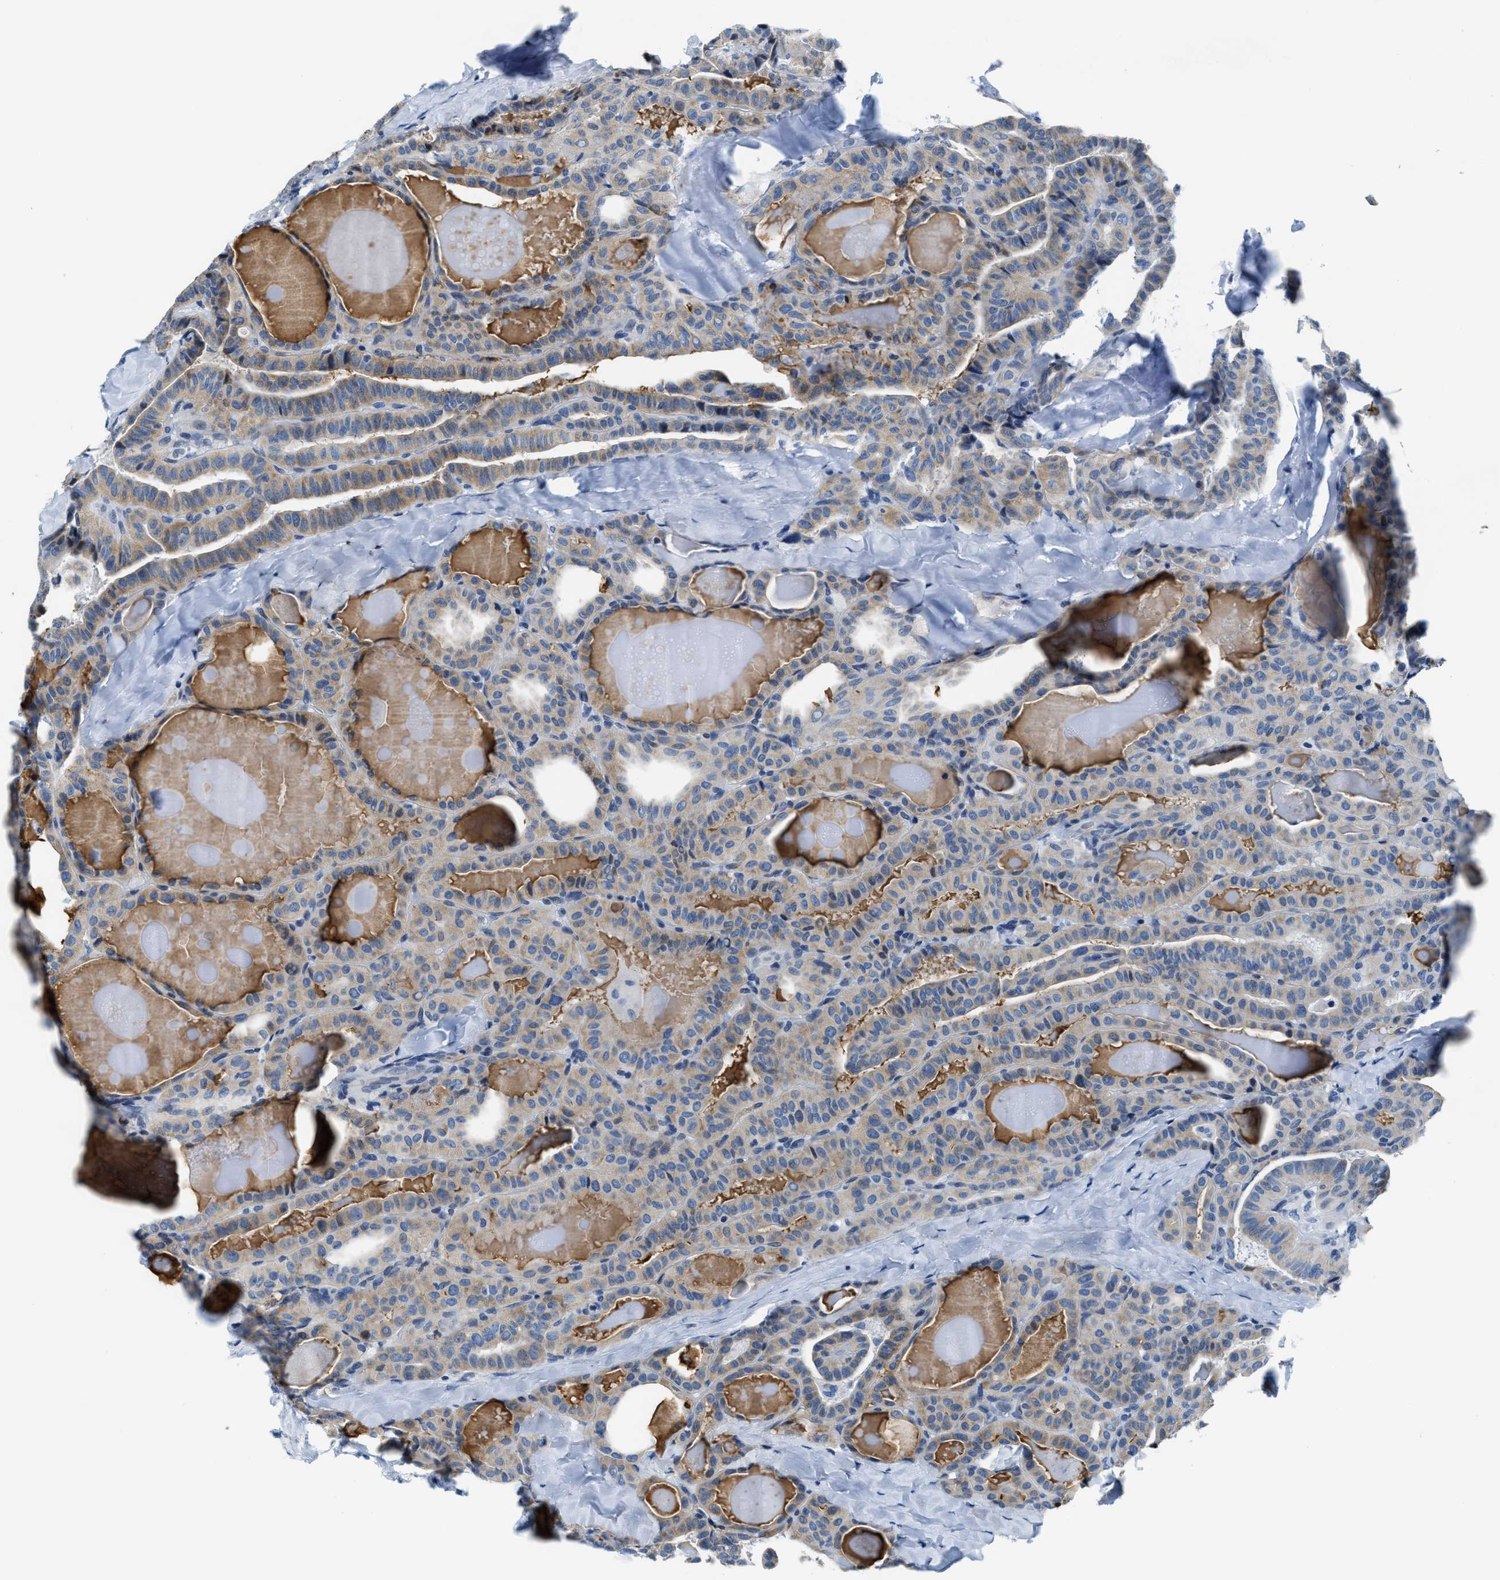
{"staining": {"intensity": "weak", "quantity": "25%-75%", "location": "cytoplasmic/membranous"}, "tissue": "thyroid cancer", "cell_type": "Tumor cells", "image_type": "cancer", "snomed": [{"axis": "morphology", "description": "Papillary adenocarcinoma, NOS"}, {"axis": "topography", "description": "Thyroid gland"}], "caption": "This histopathology image demonstrates thyroid papillary adenocarcinoma stained with IHC to label a protein in brown. The cytoplasmic/membranous of tumor cells show weak positivity for the protein. Nuclei are counter-stained blue.", "gene": "ASZ1", "patient": {"sex": "male", "age": 77}}